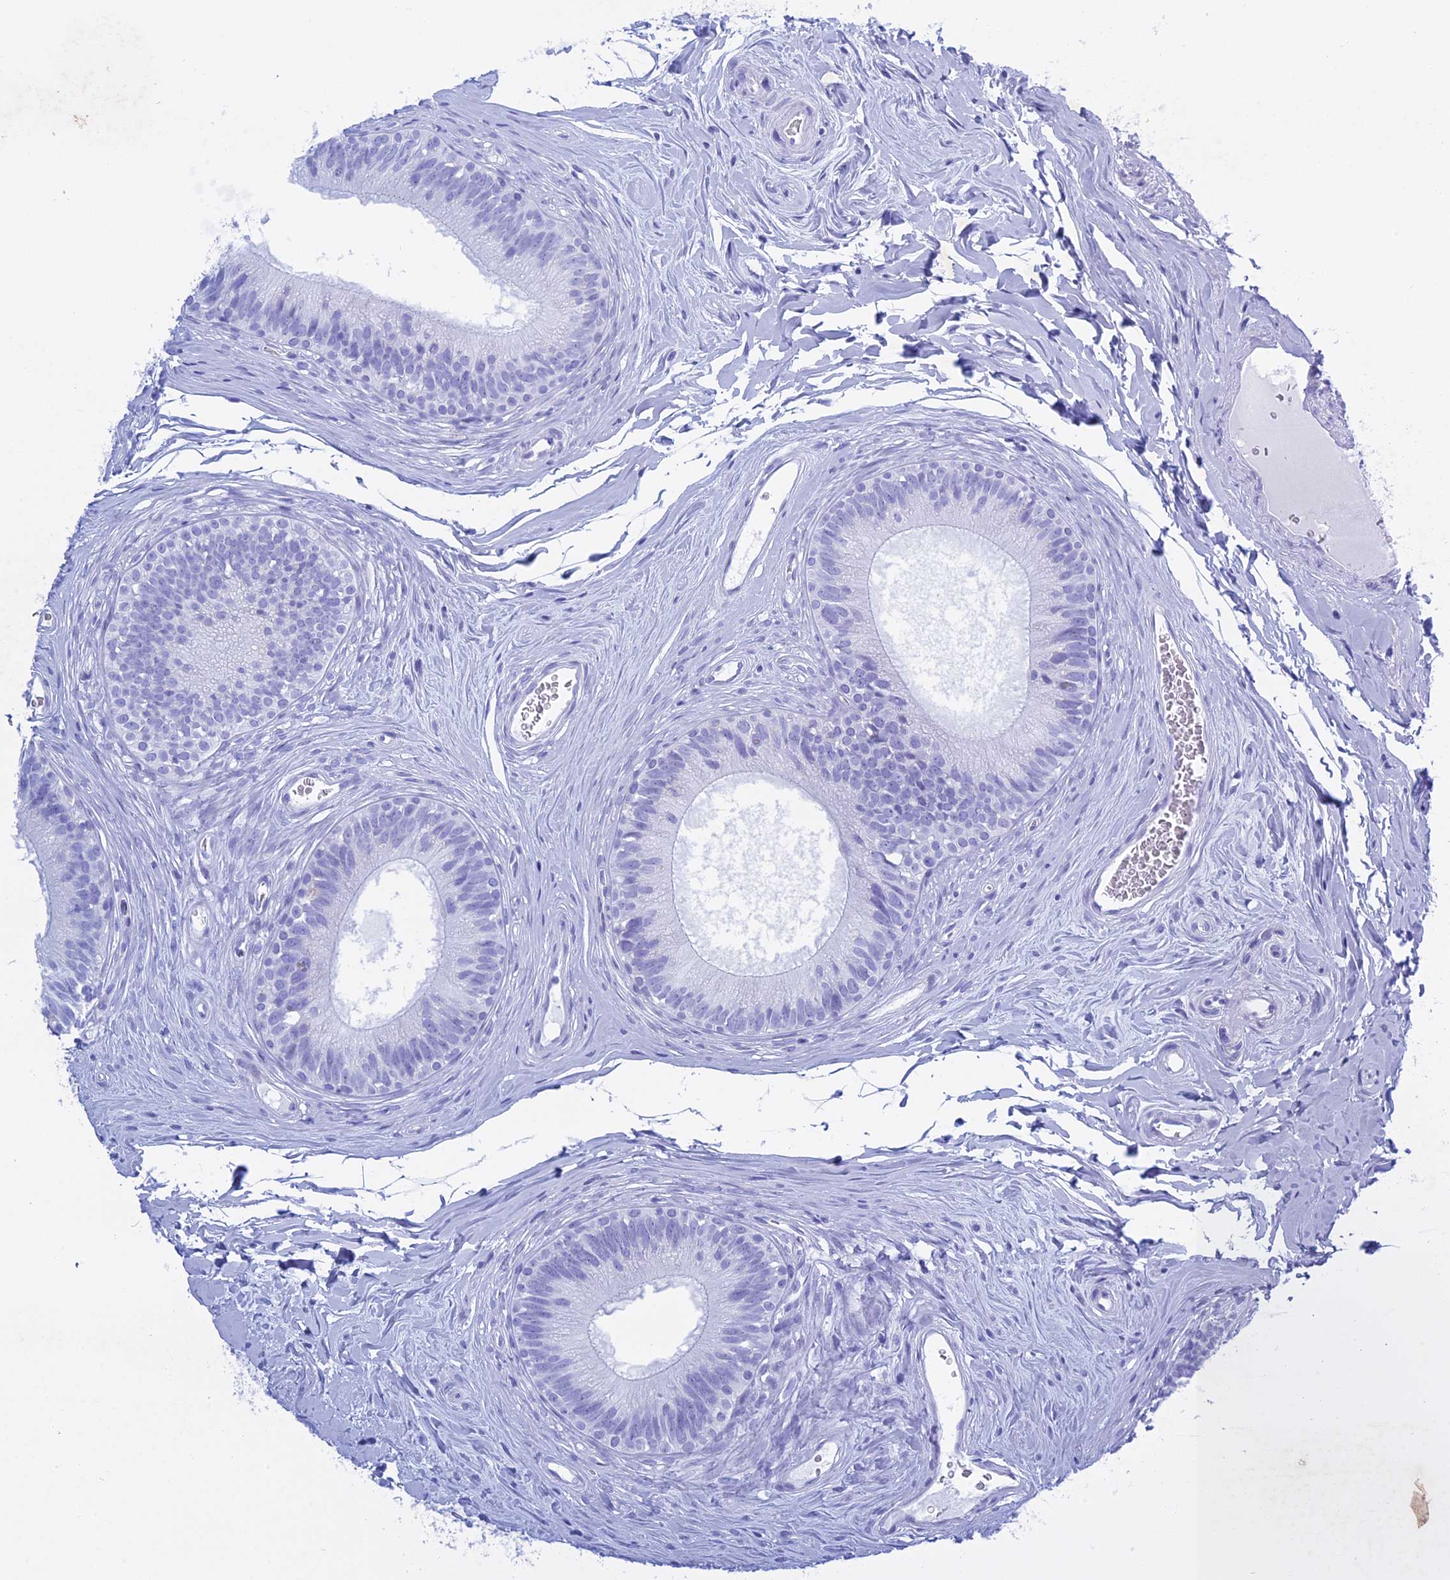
{"staining": {"intensity": "negative", "quantity": "none", "location": "none"}, "tissue": "epididymis", "cell_type": "Glandular cells", "image_type": "normal", "snomed": [{"axis": "morphology", "description": "Normal tissue, NOS"}, {"axis": "topography", "description": "Epididymis"}], "caption": "There is no significant positivity in glandular cells of epididymis. The staining is performed using DAB (3,3'-diaminobenzidine) brown chromogen with nuclei counter-stained in using hematoxylin.", "gene": "KCTD21", "patient": {"sex": "male", "age": 33}}